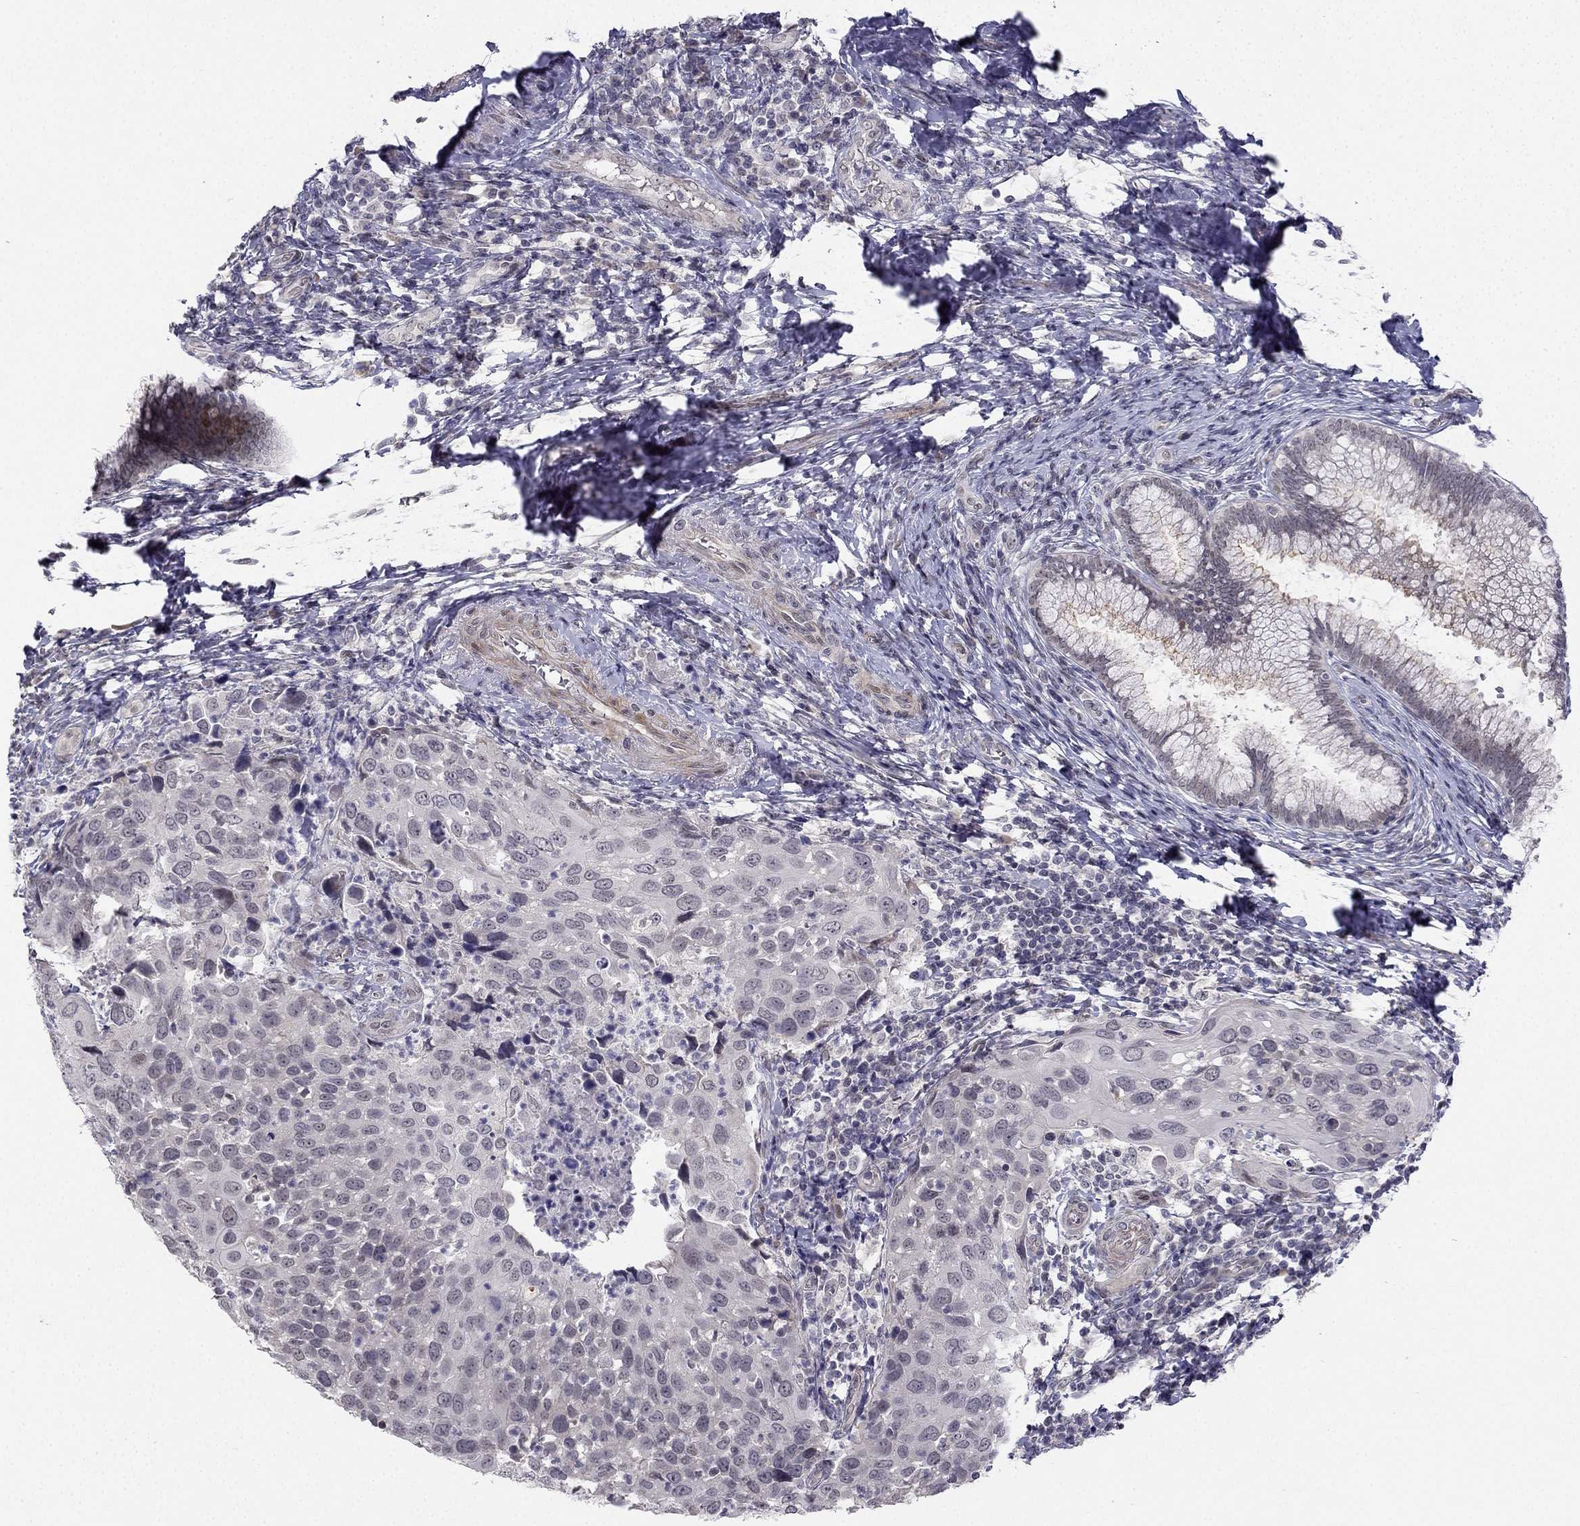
{"staining": {"intensity": "negative", "quantity": "none", "location": "none"}, "tissue": "cervical cancer", "cell_type": "Tumor cells", "image_type": "cancer", "snomed": [{"axis": "morphology", "description": "Squamous cell carcinoma, NOS"}, {"axis": "topography", "description": "Cervix"}], "caption": "There is no significant staining in tumor cells of cervical squamous cell carcinoma.", "gene": "CHST8", "patient": {"sex": "female", "age": 54}}